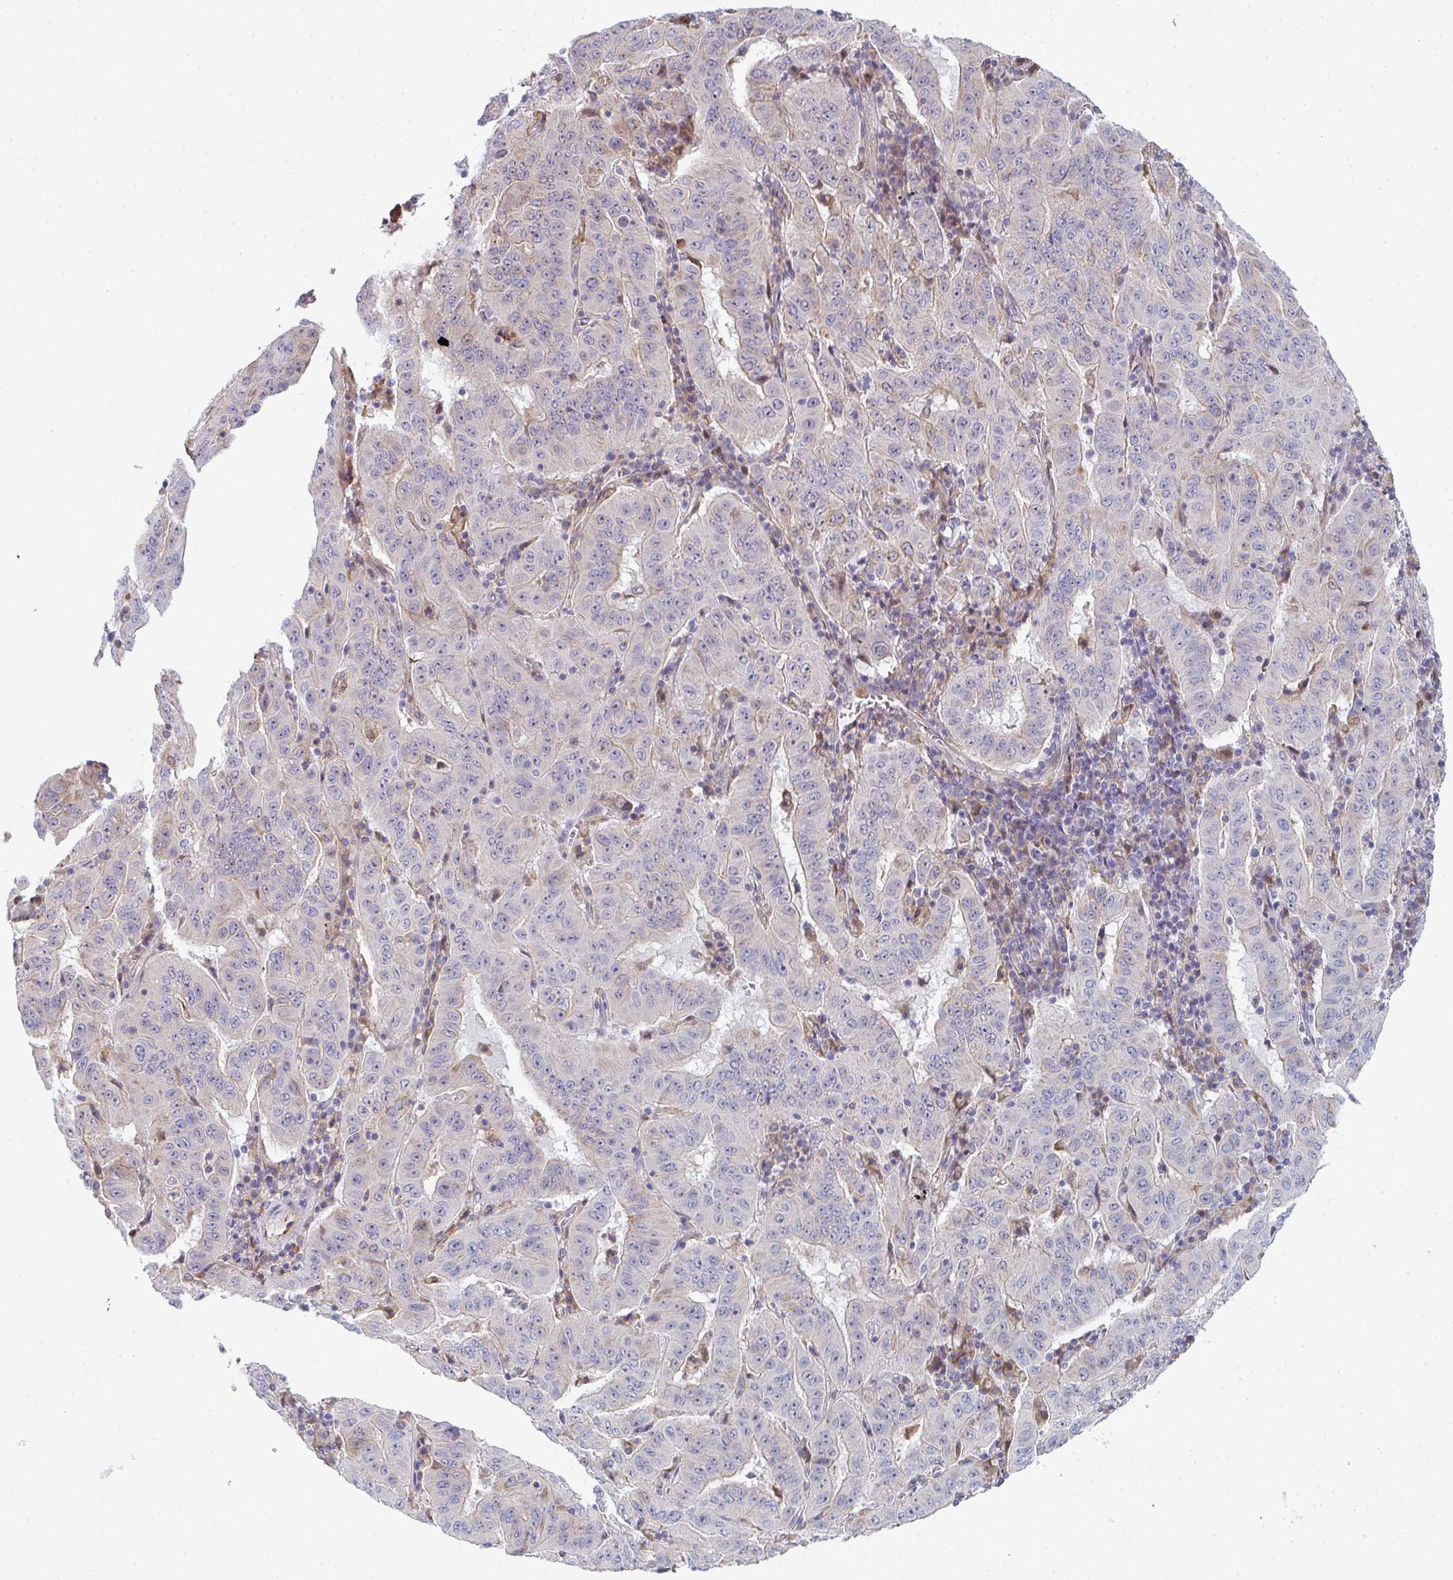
{"staining": {"intensity": "weak", "quantity": "25%-75%", "location": "cytoplasmic/membranous"}, "tissue": "pancreatic cancer", "cell_type": "Tumor cells", "image_type": "cancer", "snomed": [{"axis": "morphology", "description": "Adenocarcinoma, NOS"}, {"axis": "topography", "description": "Pancreas"}], "caption": "Tumor cells show low levels of weak cytoplasmic/membranous positivity in about 25%-75% of cells in adenocarcinoma (pancreatic).", "gene": "KLHL33", "patient": {"sex": "male", "age": 63}}